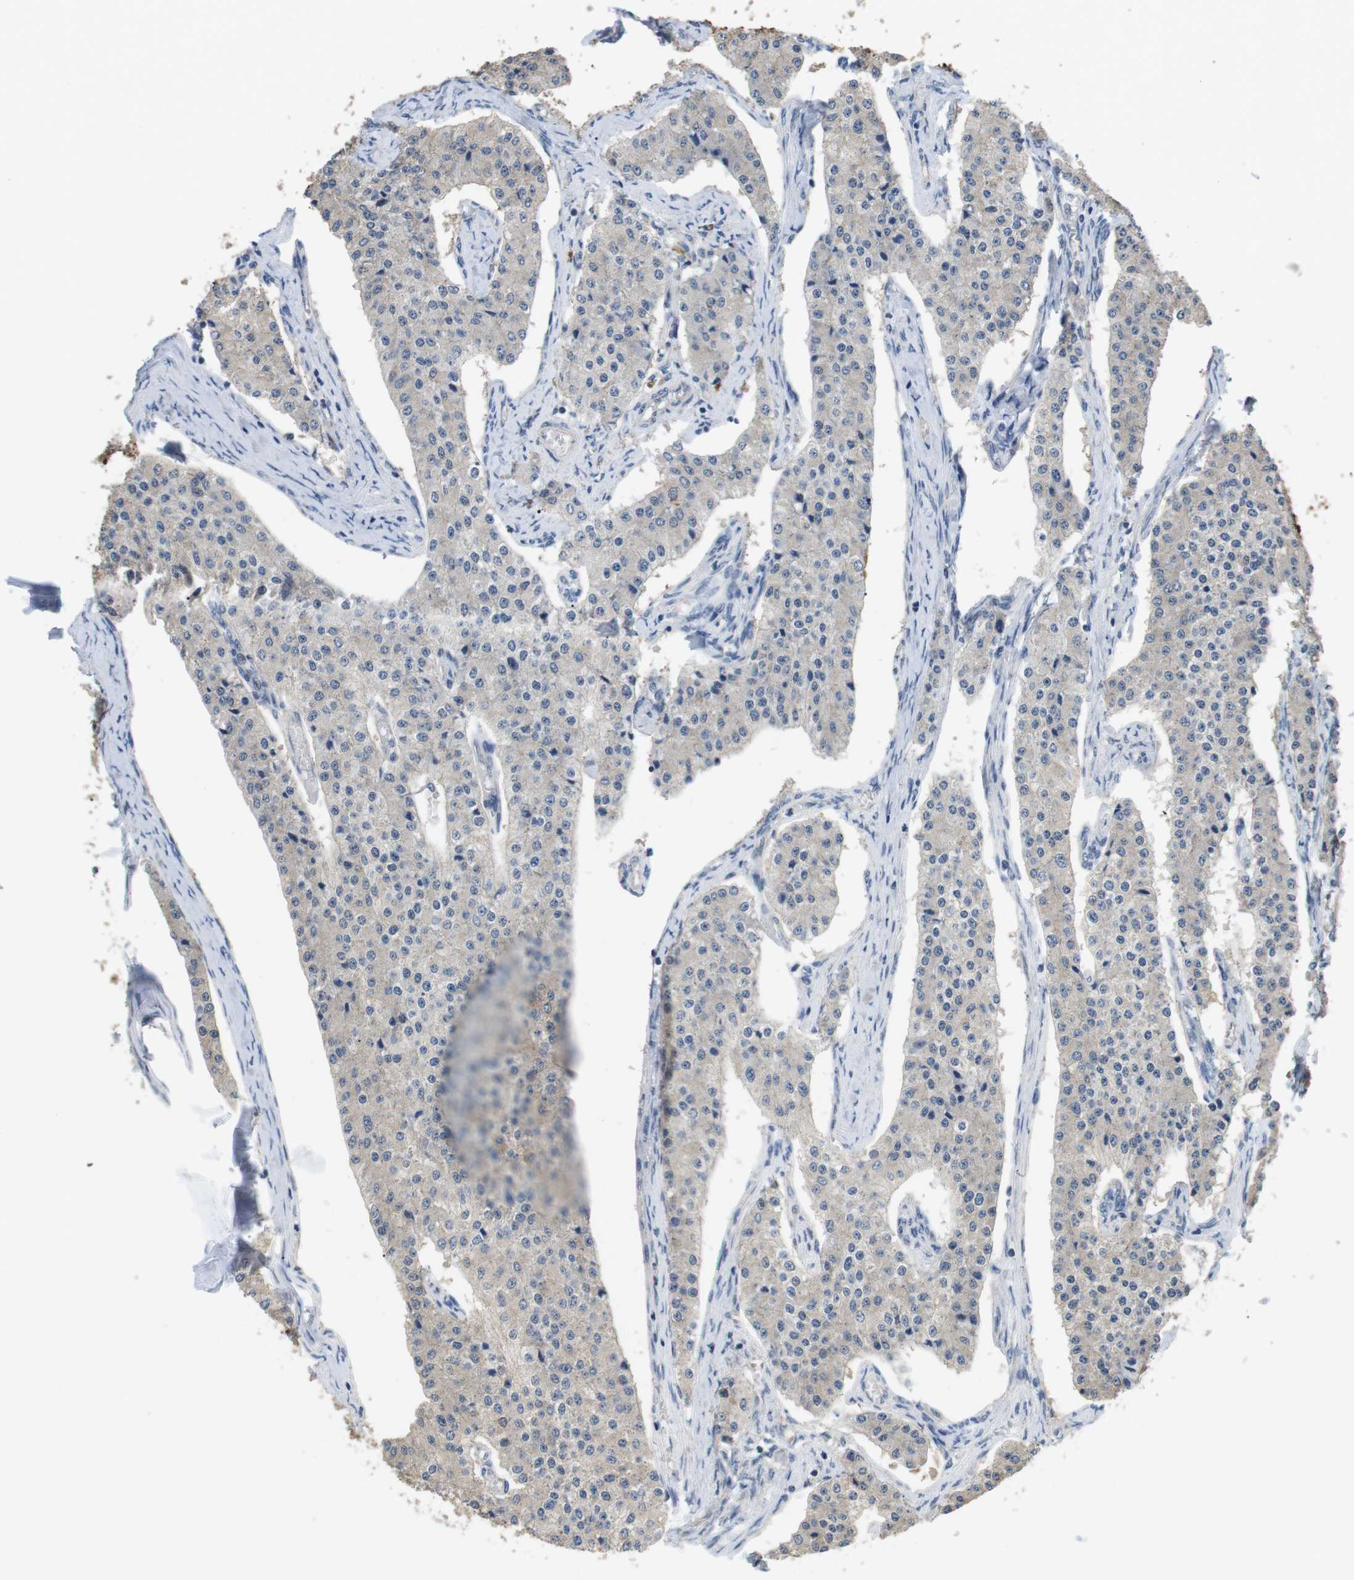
{"staining": {"intensity": "negative", "quantity": "none", "location": "none"}, "tissue": "carcinoid", "cell_type": "Tumor cells", "image_type": "cancer", "snomed": [{"axis": "morphology", "description": "Carcinoid, malignant, NOS"}, {"axis": "topography", "description": "Colon"}], "caption": "Micrograph shows no significant protein staining in tumor cells of carcinoid.", "gene": "NECTIN1", "patient": {"sex": "female", "age": 52}}